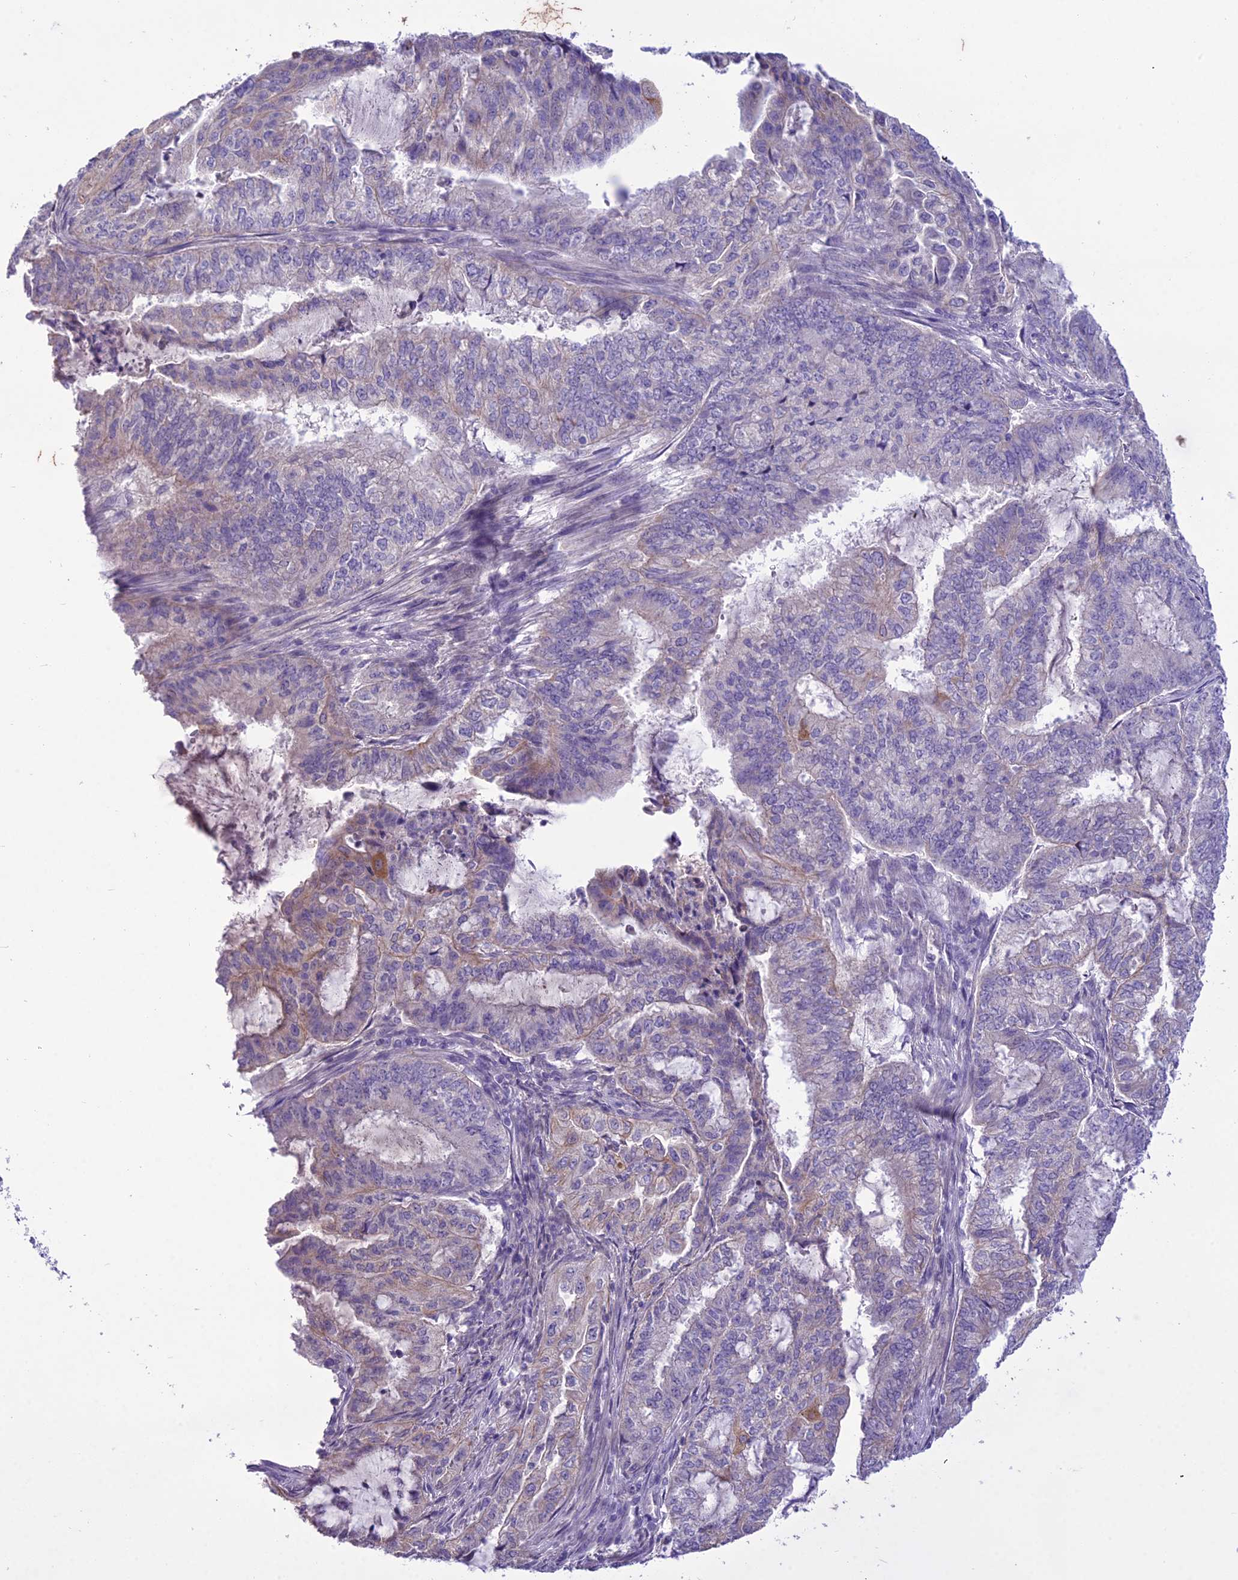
{"staining": {"intensity": "weak", "quantity": "<25%", "location": "cytoplasmic/membranous"}, "tissue": "endometrial cancer", "cell_type": "Tumor cells", "image_type": "cancer", "snomed": [{"axis": "morphology", "description": "Adenocarcinoma, NOS"}, {"axis": "topography", "description": "Endometrium"}], "caption": "An immunohistochemistry (IHC) micrograph of endometrial cancer (adenocarcinoma) is shown. There is no staining in tumor cells of endometrial cancer (adenocarcinoma).", "gene": "SCRT1", "patient": {"sex": "female", "age": 51}}